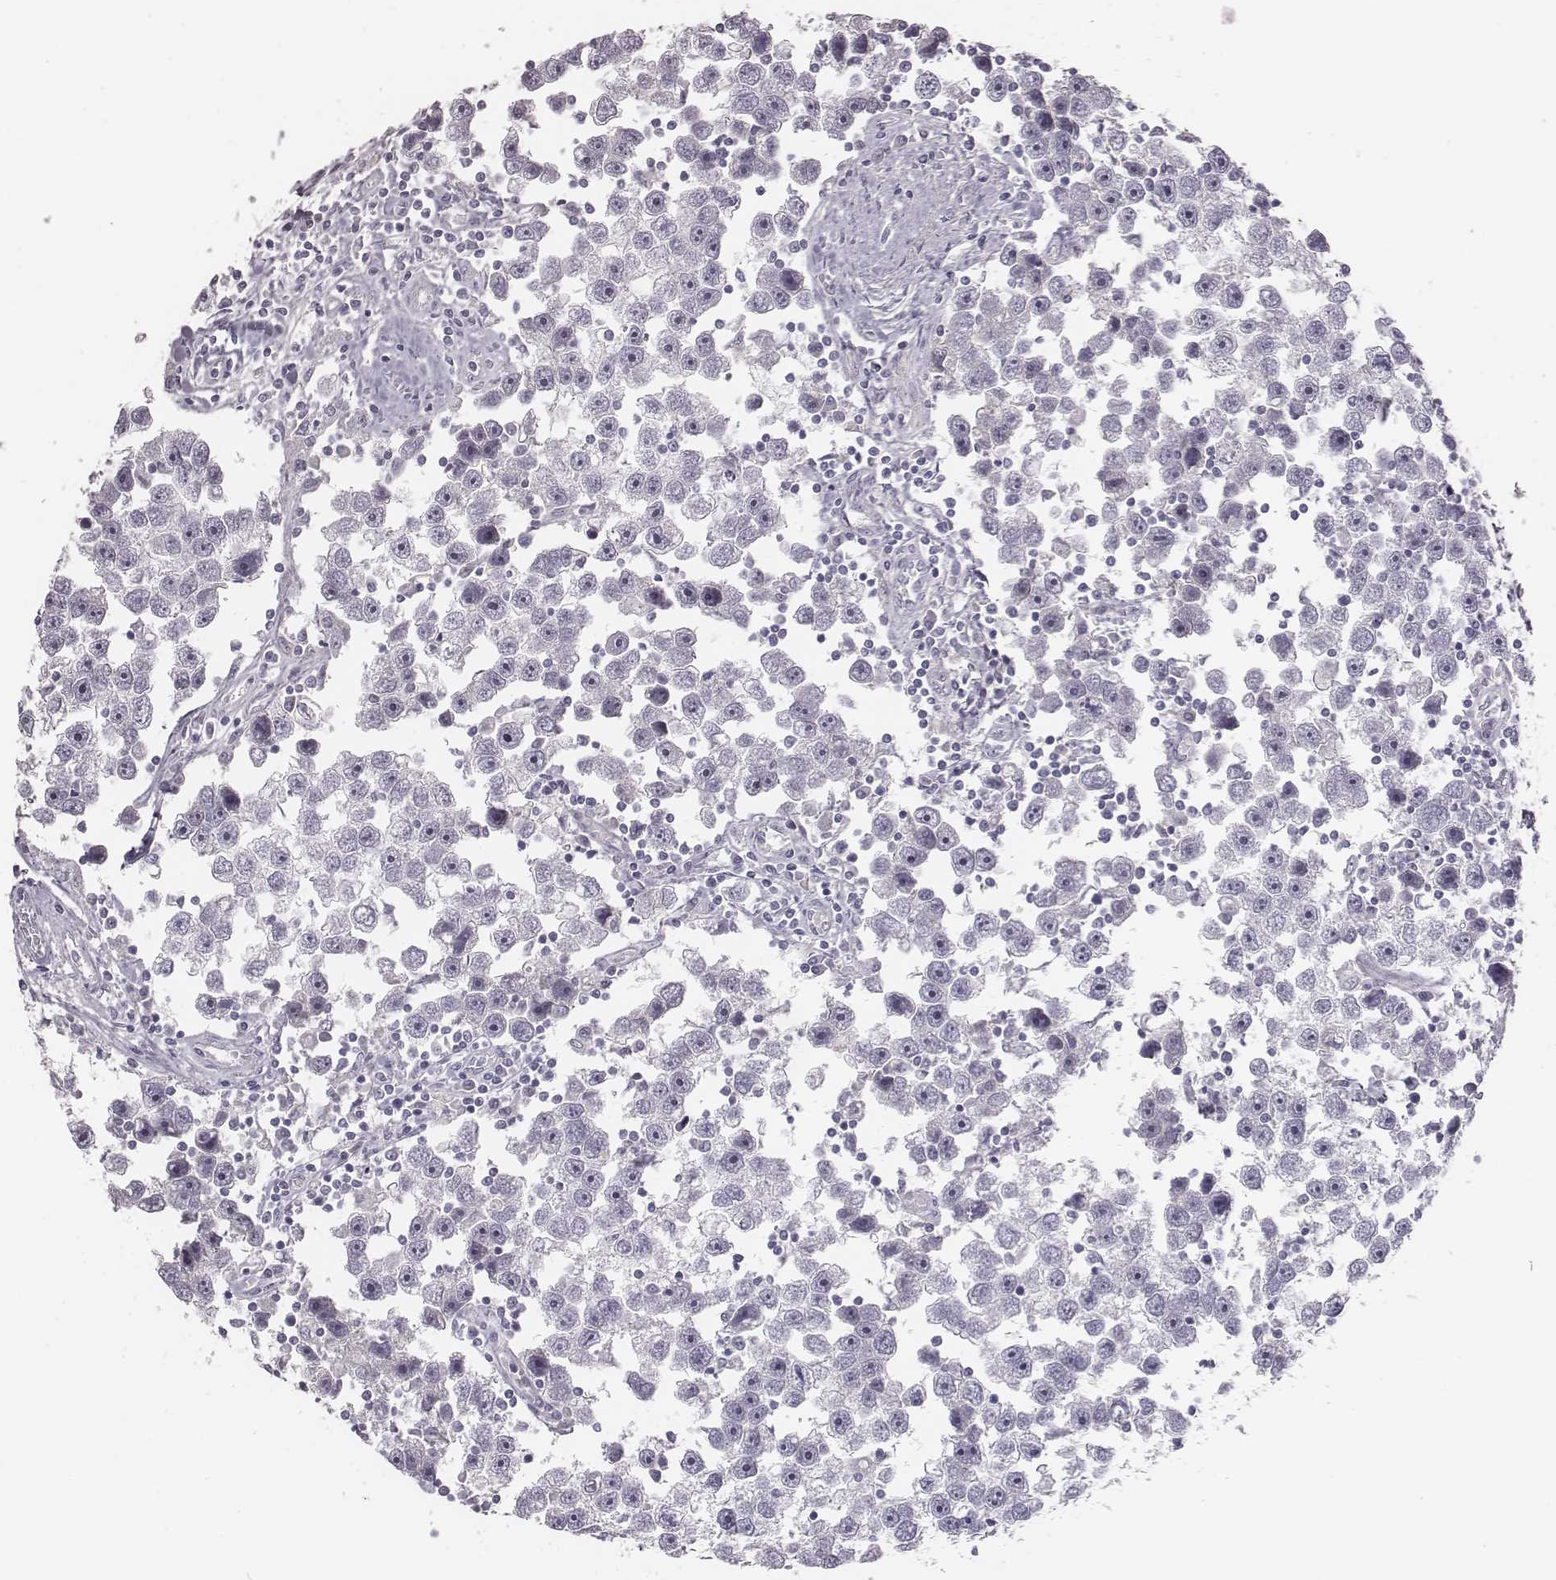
{"staining": {"intensity": "negative", "quantity": "none", "location": "none"}, "tissue": "testis cancer", "cell_type": "Tumor cells", "image_type": "cancer", "snomed": [{"axis": "morphology", "description": "Seminoma, NOS"}, {"axis": "topography", "description": "Testis"}], "caption": "A high-resolution micrograph shows immunohistochemistry (IHC) staining of seminoma (testis), which shows no significant positivity in tumor cells. (Stains: DAB (3,3'-diaminobenzidine) immunohistochemistry with hematoxylin counter stain, Microscopy: brightfield microscopy at high magnification).", "gene": "CACNG4", "patient": {"sex": "male", "age": 30}}